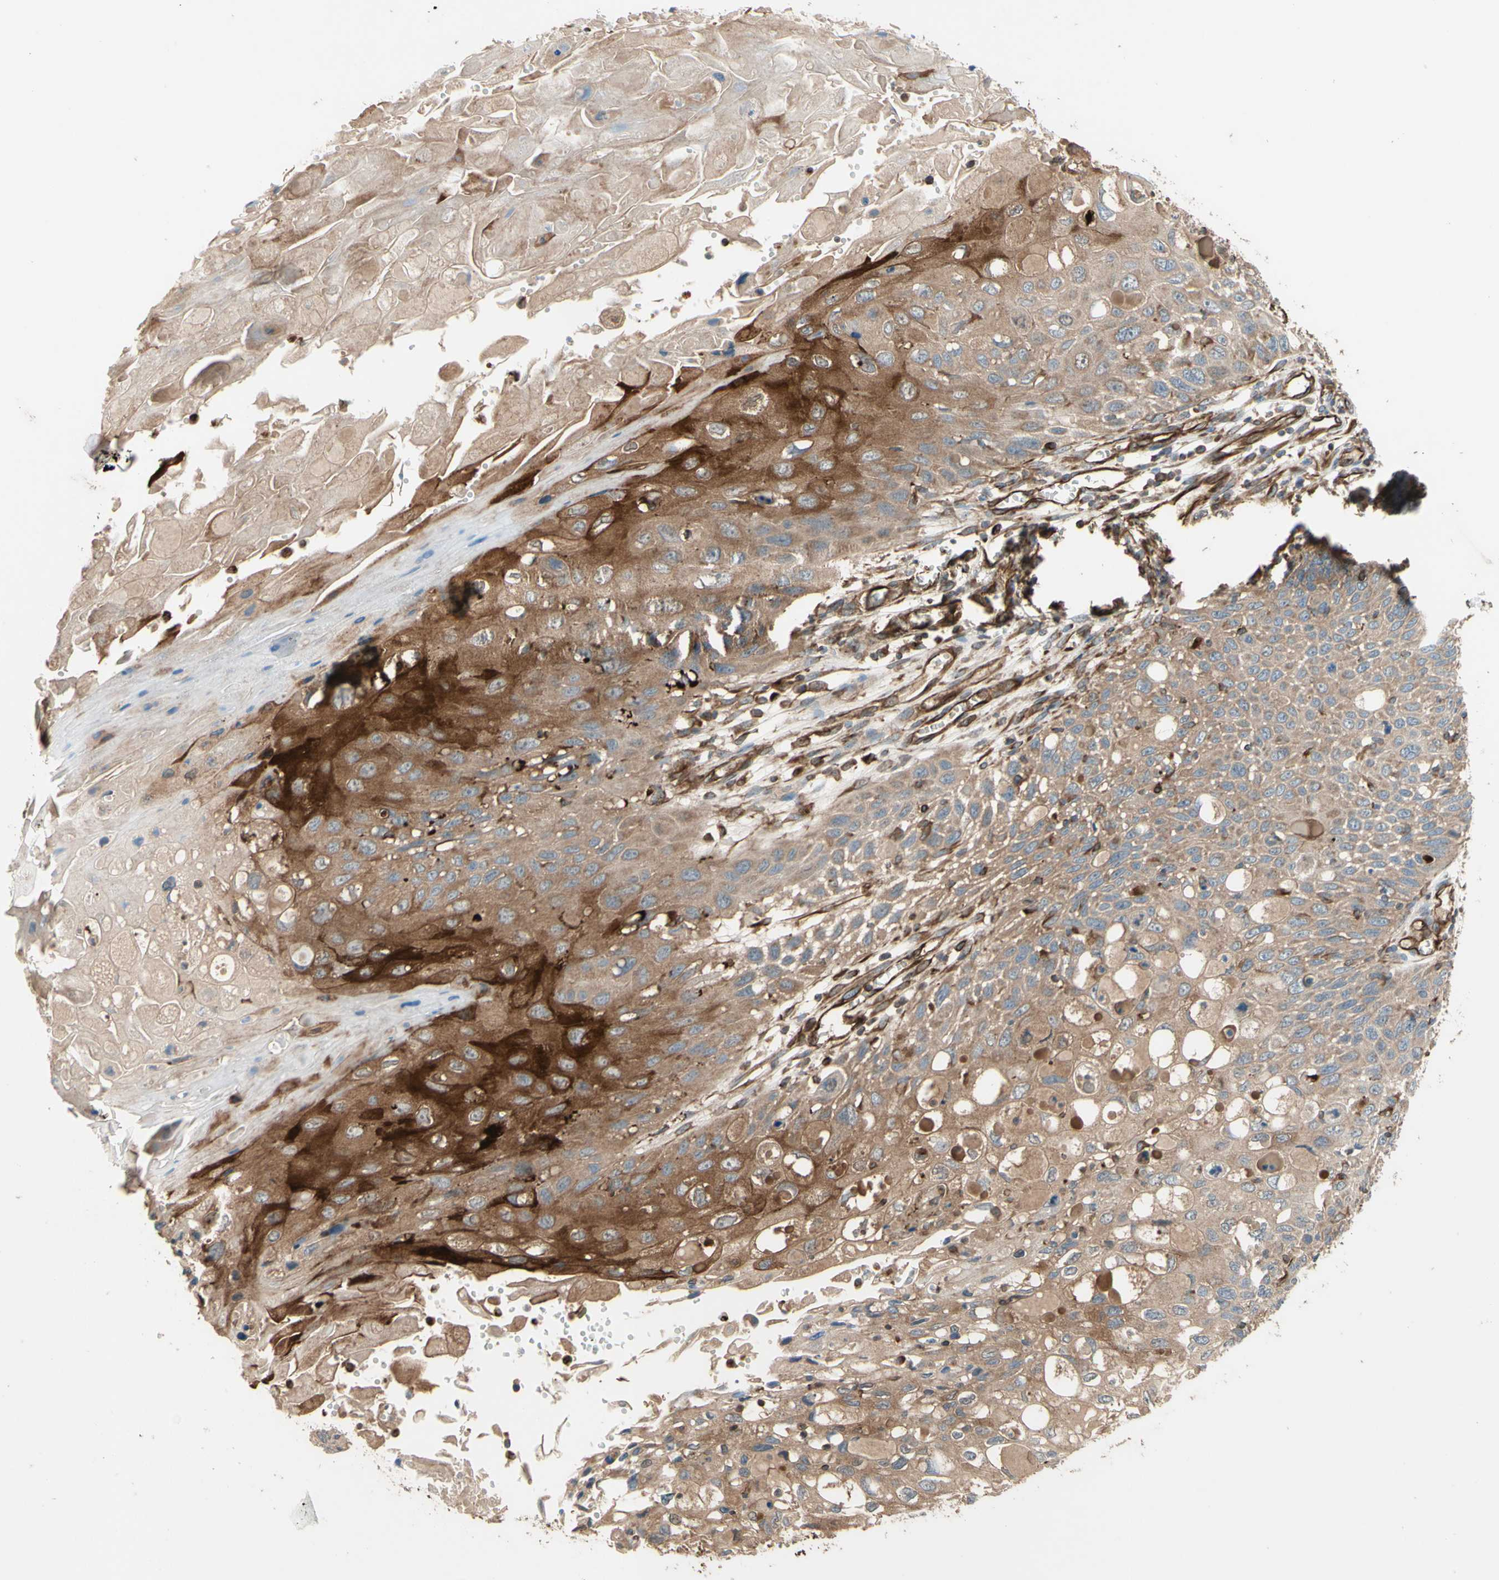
{"staining": {"intensity": "moderate", "quantity": "25%-75%", "location": "cytoplasmic/membranous"}, "tissue": "cervical cancer", "cell_type": "Tumor cells", "image_type": "cancer", "snomed": [{"axis": "morphology", "description": "Squamous cell carcinoma, NOS"}, {"axis": "topography", "description": "Cervix"}], "caption": "This is an image of immunohistochemistry (IHC) staining of cervical squamous cell carcinoma, which shows moderate positivity in the cytoplasmic/membranous of tumor cells.", "gene": "TRAF2", "patient": {"sex": "female", "age": 70}}